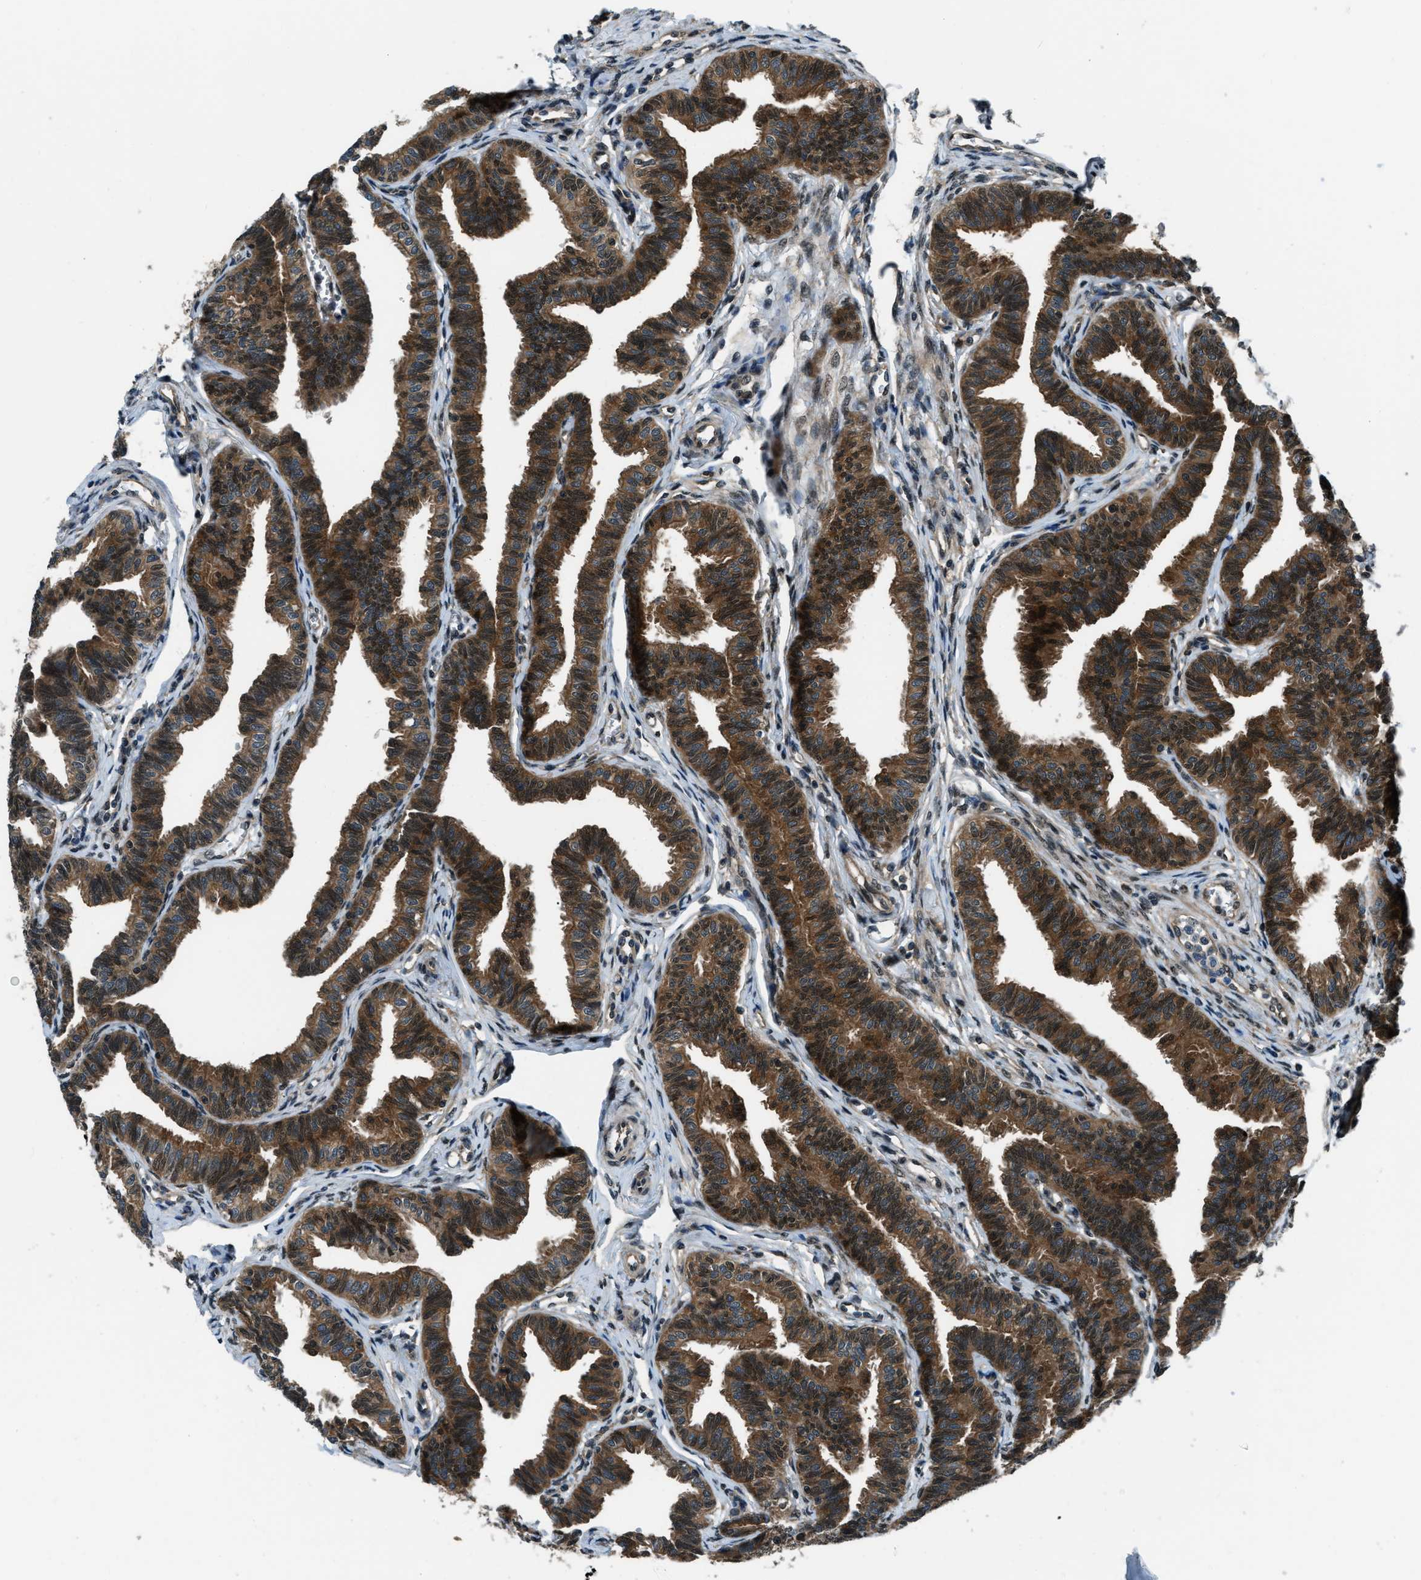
{"staining": {"intensity": "strong", "quantity": ">75%", "location": "cytoplasmic/membranous,nuclear"}, "tissue": "fallopian tube", "cell_type": "Glandular cells", "image_type": "normal", "snomed": [{"axis": "morphology", "description": "Normal tissue, NOS"}, {"axis": "topography", "description": "Fallopian tube"}, {"axis": "topography", "description": "Ovary"}], "caption": "Immunohistochemical staining of benign fallopian tube exhibits >75% levels of strong cytoplasmic/membranous,nuclear protein staining in about >75% of glandular cells. The protein of interest is stained brown, and the nuclei are stained in blue (DAB IHC with brightfield microscopy, high magnification).", "gene": "NUDCD3", "patient": {"sex": "female", "age": 23}}